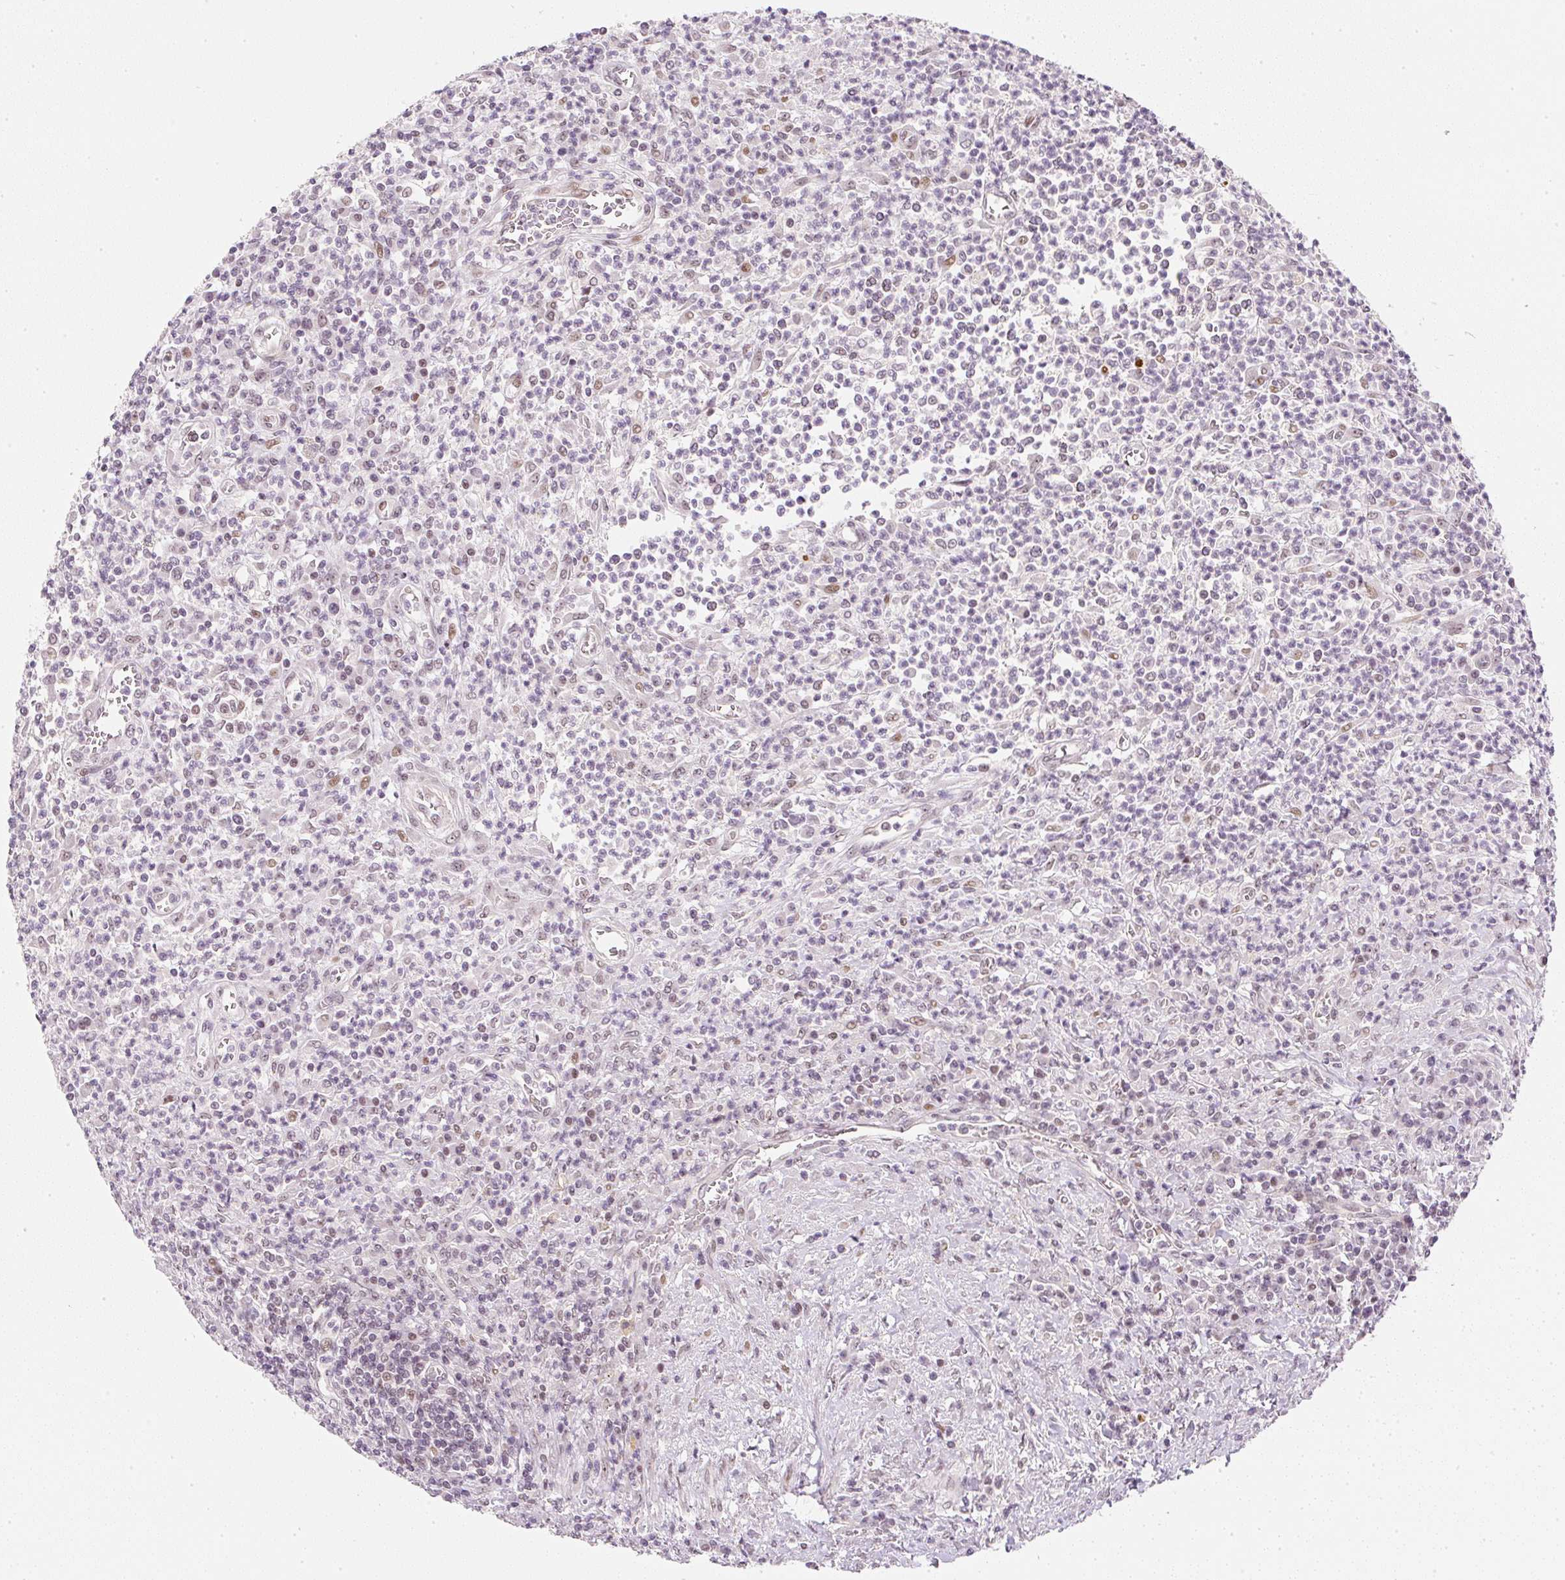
{"staining": {"intensity": "negative", "quantity": "none", "location": "none"}, "tissue": "colorectal cancer", "cell_type": "Tumor cells", "image_type": "cancer", "snomed": [{"axis": "morphology", "description": "Adenocarcinoma, NOS"}, {"axis": "topography", "description": "Colon"}], "caption": "Protein analysis of adenocarcinoma (colorectal) exhibits no significant staining in tumor cells. (DAB (3,3'-diaminobenzidine) immunohistochemistry (IHC), high magnification).", "gene": "DPPA4", "patient": {"sex": "male", "age": 67}}